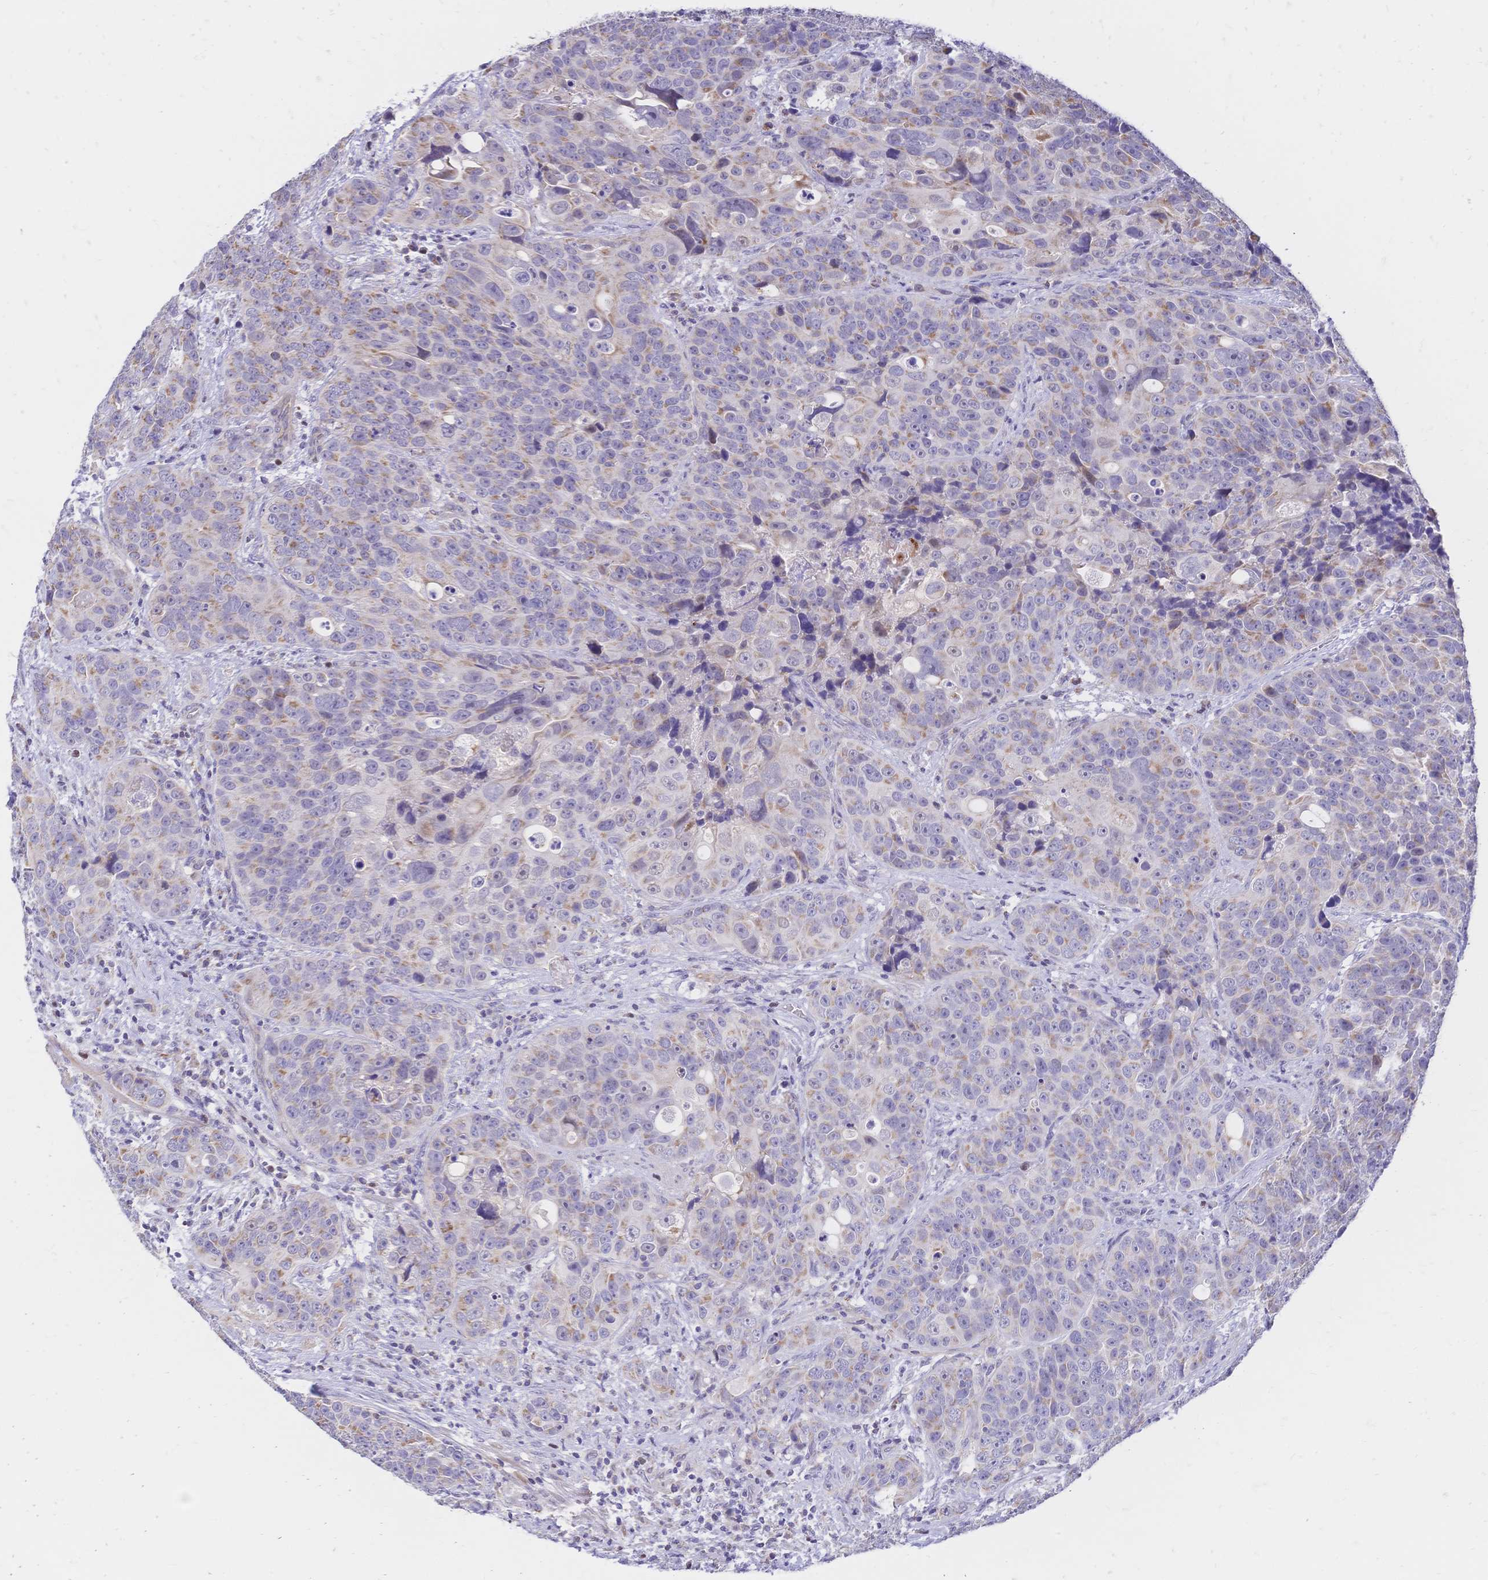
{"staining": {"intensity": "weak", "quantity": "25%-75%", "location": "cytoplasmic/membranous"}, "tissue": "urothelial cancer", "cell_type": "Tumor cells", "image_type": "cancer", "snomed": [{"axis": "morphology", "description": "Urothelial carcinoma, NOS"}, {"axis": "topography", "description": "Urinary bladder"}], "caption": "Brown immunohistochemical staining in transitional cell carcinoma shows weak cytoplasmic/membranous expression in about 25%-75% of tumor cells.", "gene": "CLEC18B", "patient": {"sex": "male", "age": 52}}